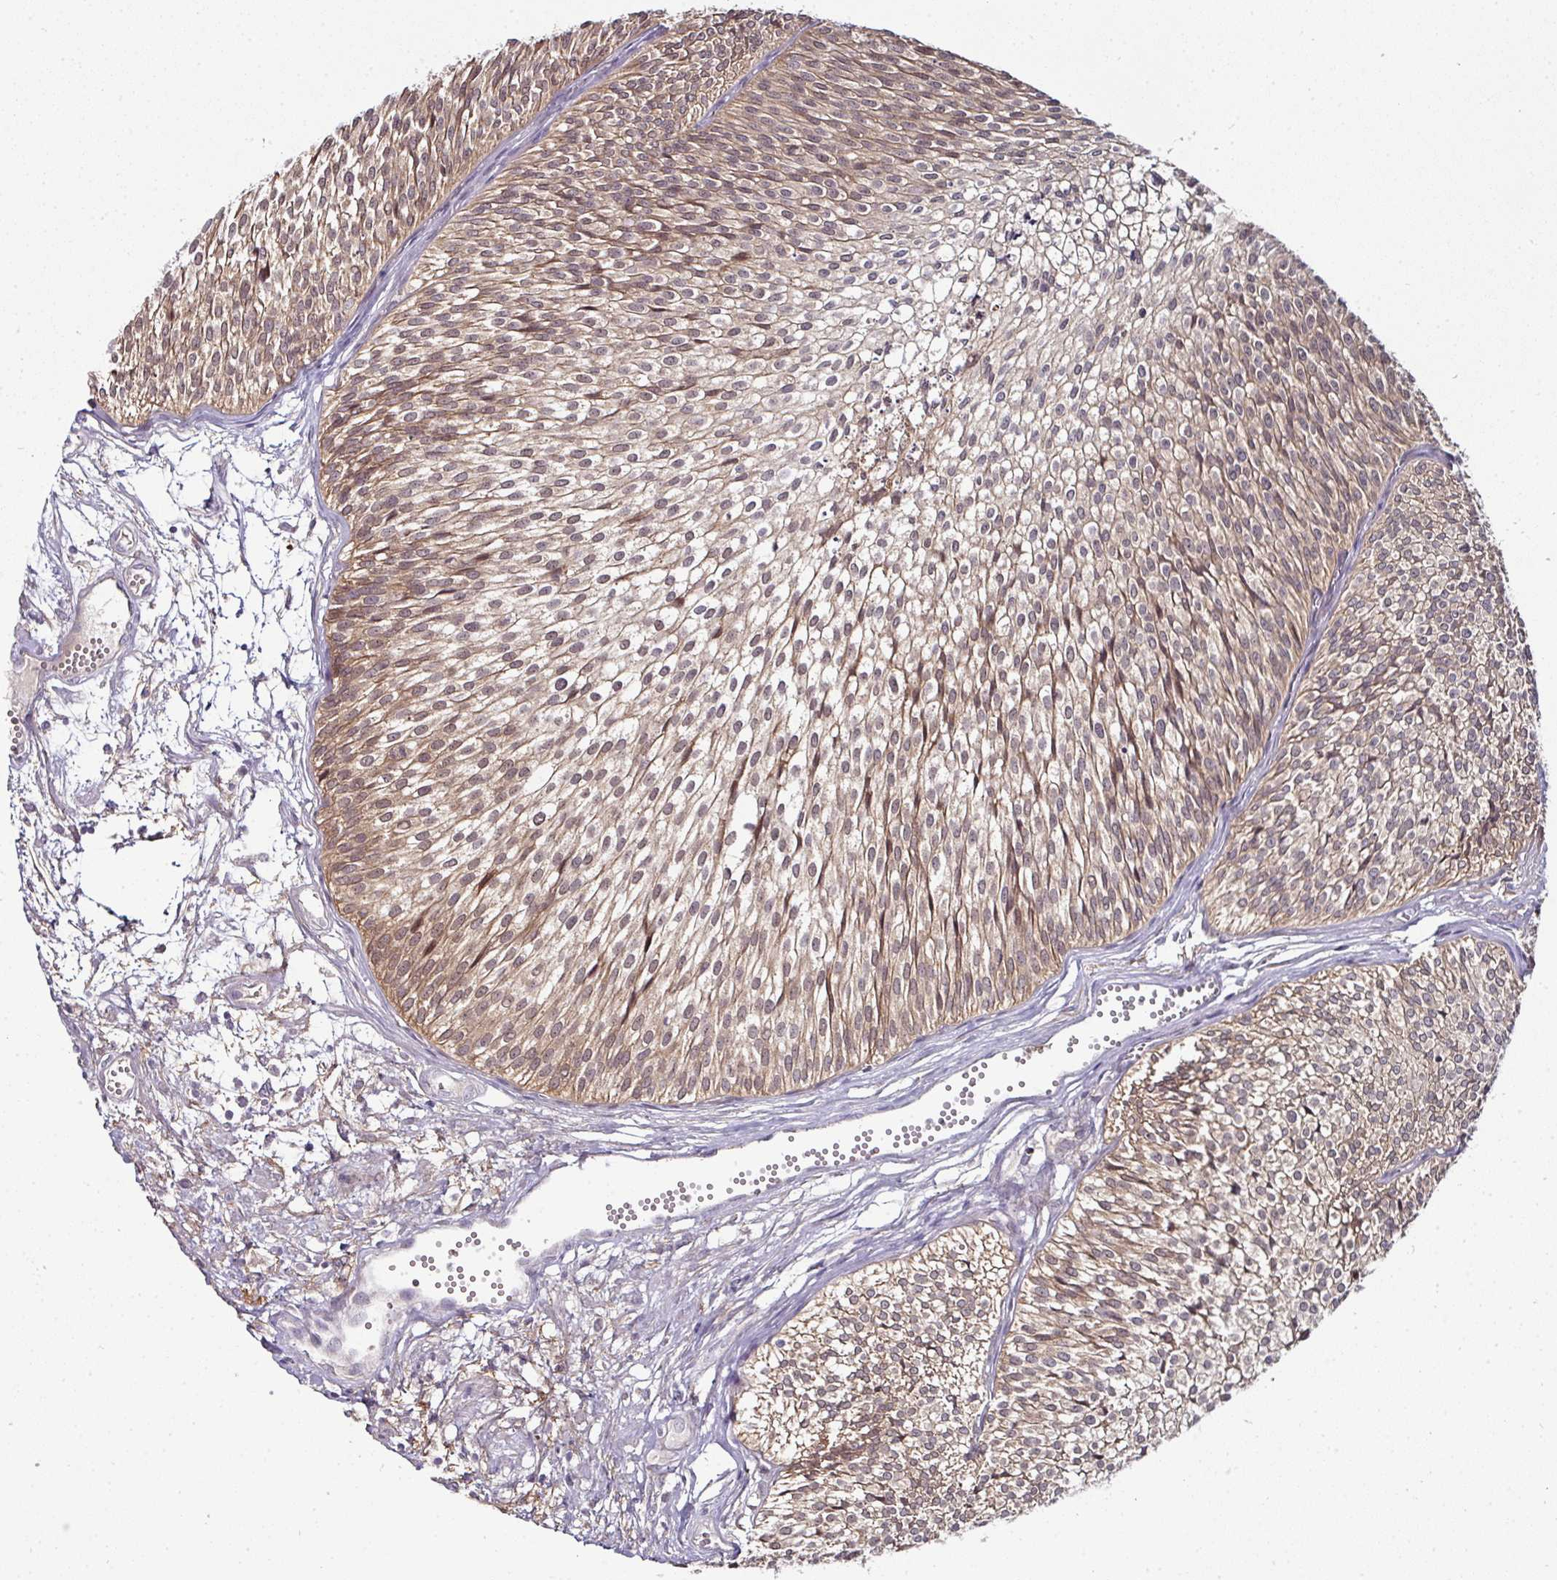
{"staining": {"intensity": "moderate", "quantity": "25%-75%", "location": "cytoplasmic/membranous"}, "tissue": "urothelial cancer", "cell_type": "Tumor cells", "image_type": "cancer", "snomed": [{"axis": "morphology", "description": "Urothelial carcinoma, Low grade"}, {"axis": "topography", "description": "Urinary bladder"}], "caption": "Moderate cytoplasmic/membranous expression is present in about 25%-75% of tumor cells in urothelial cancer.", "gene": "CTDSP2", "patient": {"sex": "male", "age": 91}}